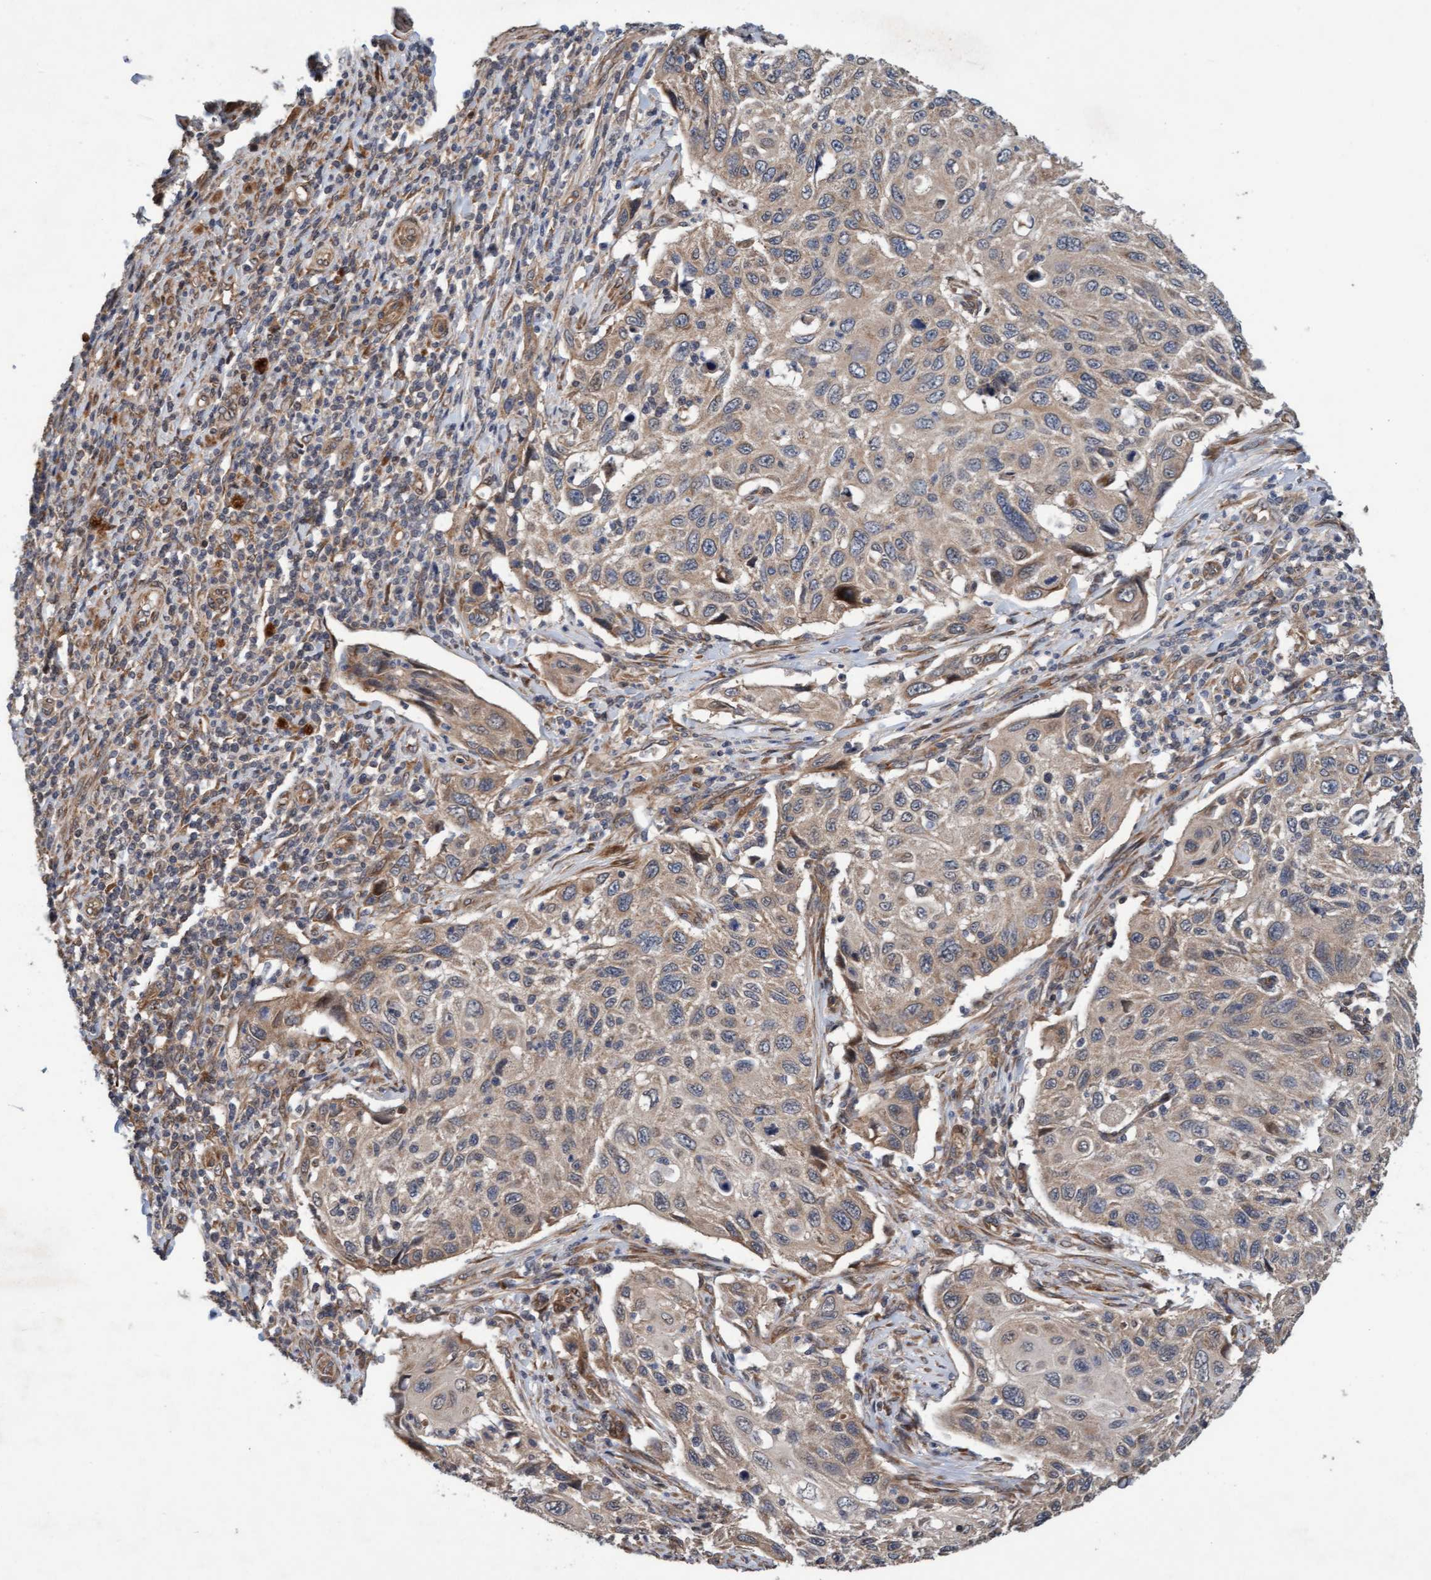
{"staining": {"intensity": "weak", "quantity": ">75%", "location": "cytoplasmic/membranous"}, "tissue": "cervical cancer", "cell_type": "Tumor cells", "image_type": "cancer", "snomed": [{"axis": "morphology", "description": "Squamous cell carcinoma, NOS"}, {"axis": "topography", "description": "Cervix"}], "caption": "DAB immunohistochemical staining of squamous cell carcinoma (cervical) exhibits weak cytoplasmic/membranous protein positivity in approximately >75% of tumor cells.", "gene": "MLXIP", "patient": {"sex": "female", "age": 70}}